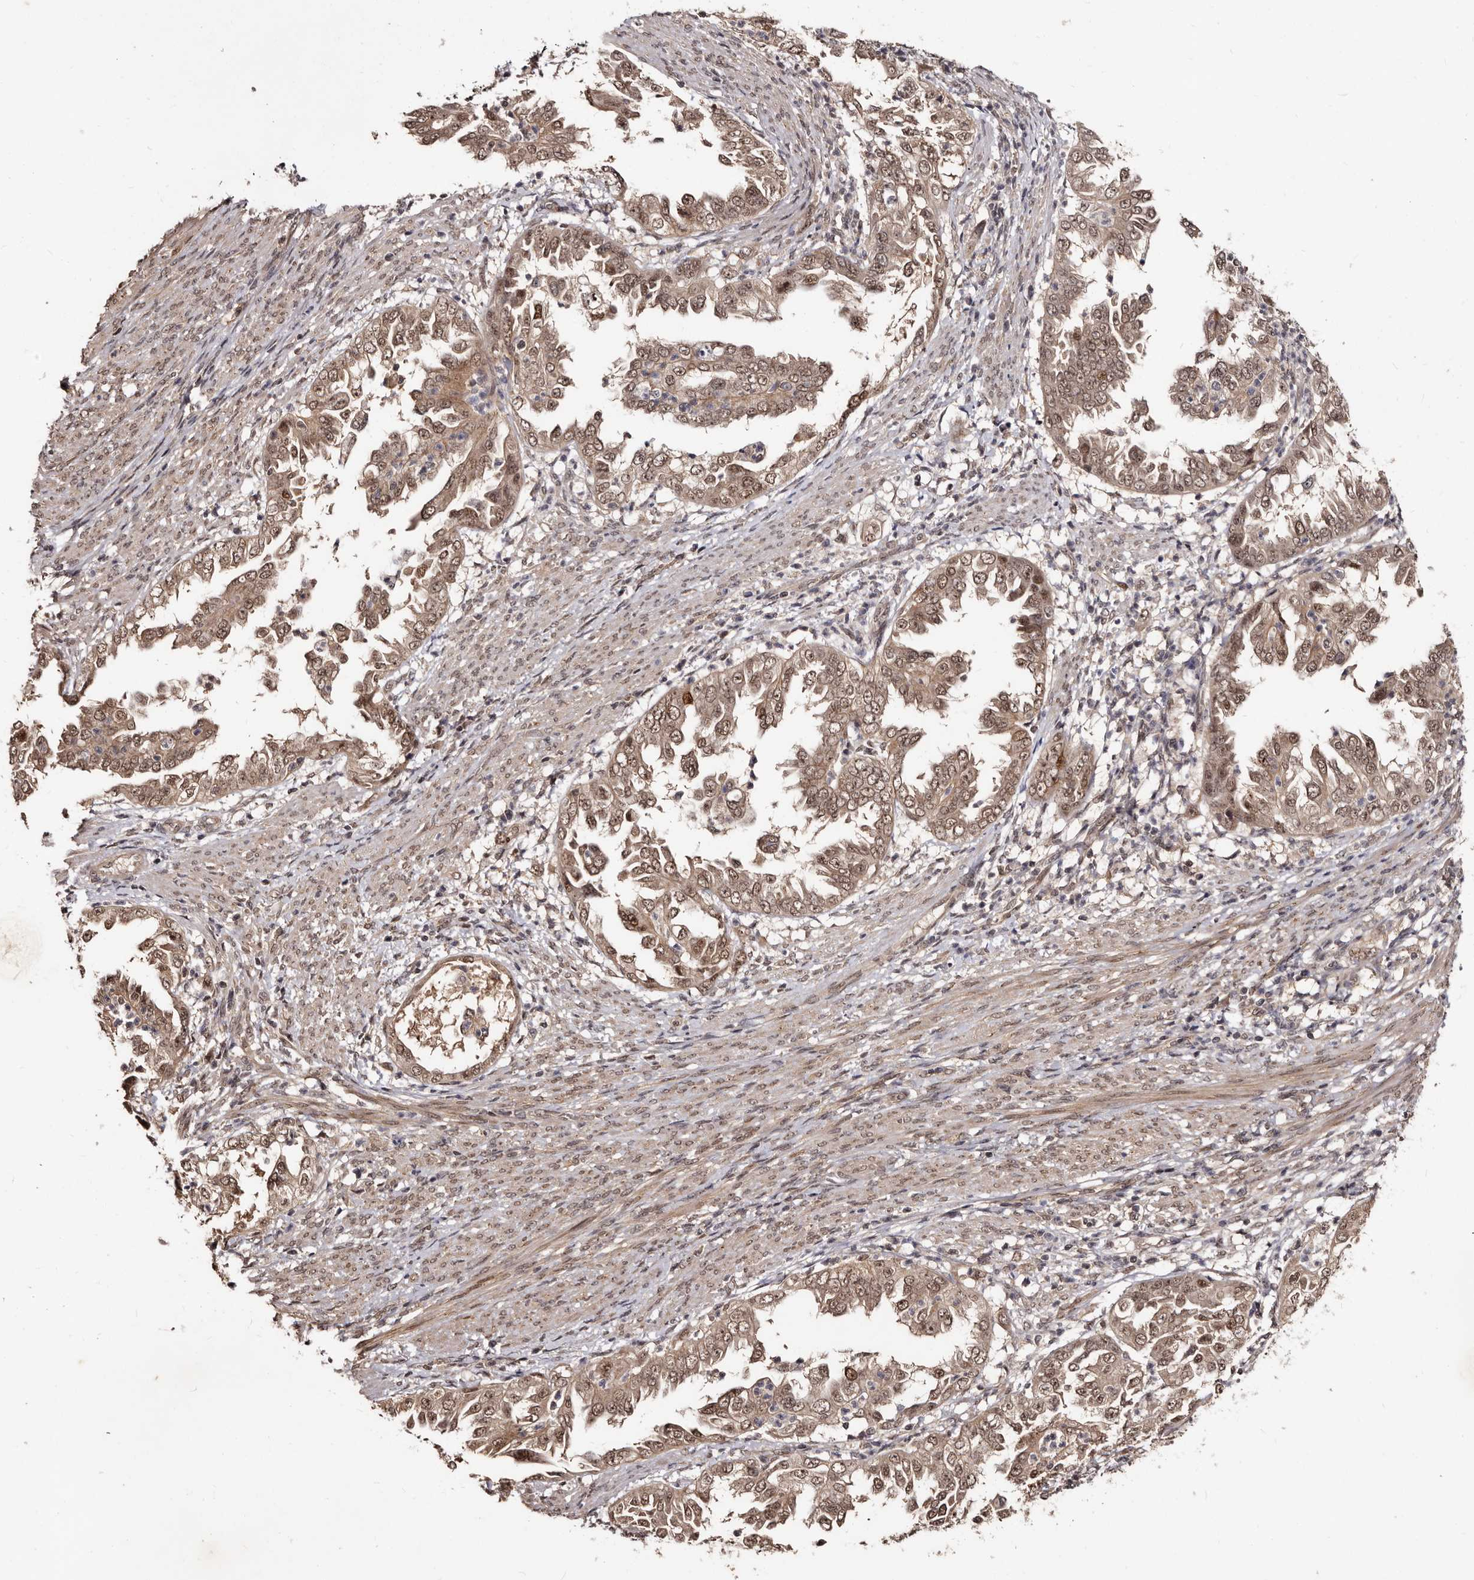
{"staining": {"intensity": "moderate", "quantity": ">75%", "location": "cytoplasmic/membranous,nuclear"}, "tissue": "endometrial cancer", "cell_type": "Tumor cells", "image_type": "cancer", "snomed": [{"axis": "morphology", "description": "Adenocarcinoma, NOS"}, {"axis": "topography", "description": "Endometrium"}], "caption": "Moderate cytoplasmic/membranous and nuclear staining for a protein is seen in about >75% of tumor cells of endometrial cancer (adenocarcinoma) using IHC.", "gene": "TBC1D22B", "patient": {"sex": "female", "age": 85}}